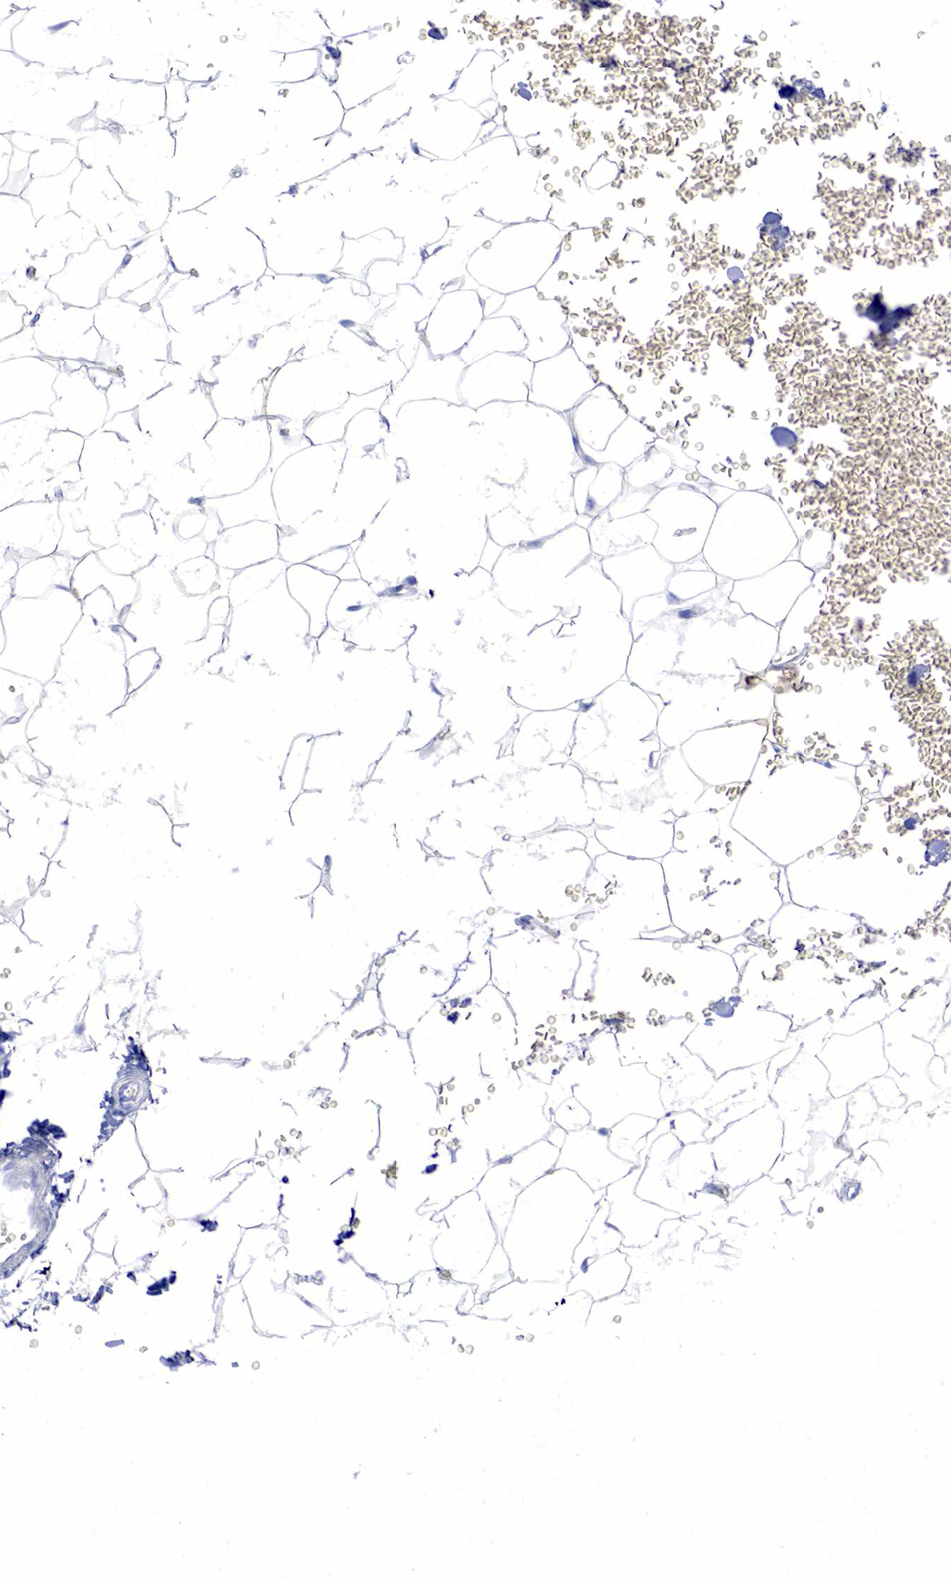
{"staining": {"intensity": "negative", "quantity": "none", "location": "none"}, "tissue": "adipose tissue", "cell_type": "Adipocytes", "image_type": "normal", "snomed": [{"axis": "morphology", "description": "Normal tissue, NOS"}, {"axis": "morphology", "description": "Inflammation, NOS"}, {"axis": "topography", "description": "Lymph node"}, {"axis": "topography", "description": "Peripheral nerve tissue"}], "caption": "Adipocytes are negative for protein expression in normal human adipose tissue. (Brightfield microscopy of DAB immunohistochemistry (IHC) at high magnification).", "gene": "PTH", "patient": {"sex": "male", "age": 52}}